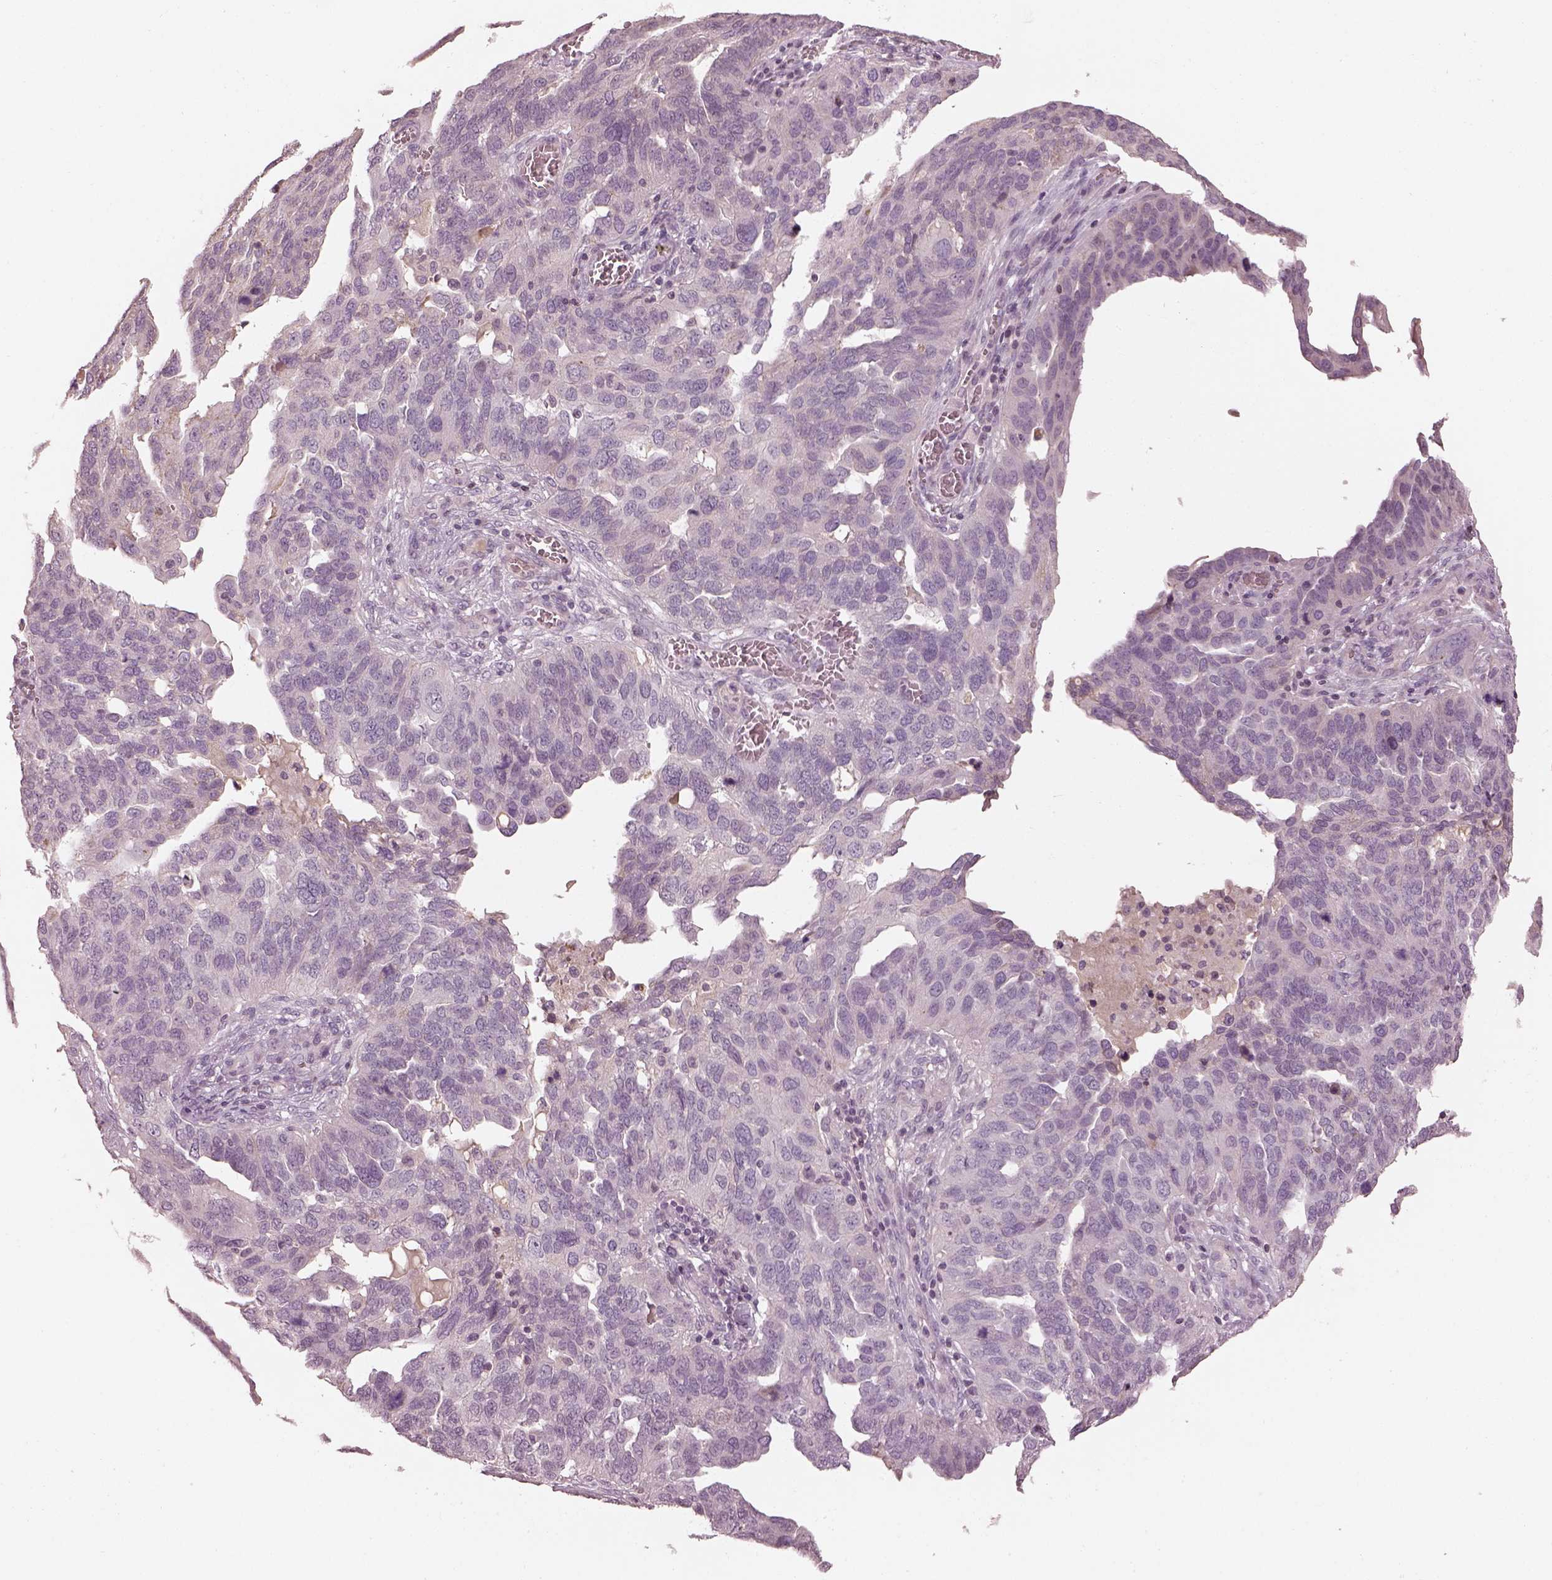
{"staining": {"intensity": "weak", "quantity": "<25%", "location": "cytoplasmic/membranous"}, "tissue": "ovarian cancer", "cell_type": "Tumor cells", "image_type": "cancer", "snomed": [{"axis": "morphology", "description": "Carcinoma, endometroid"}, {"axis": "topography", "description": "Soft tissue"}, {"axis": "topography", "description": "Ovary"}], "caption": "IHC image of human ovarian endometroid carcinoma stained for a protein (brown), which reveals no expression in tumor cells. (Brightfield microscopy of DAB (3,3'-diaminobenzidine) IHC at high magnification).", "gene": "TLX3", "patient": {"sex": "female", "age": 52}}